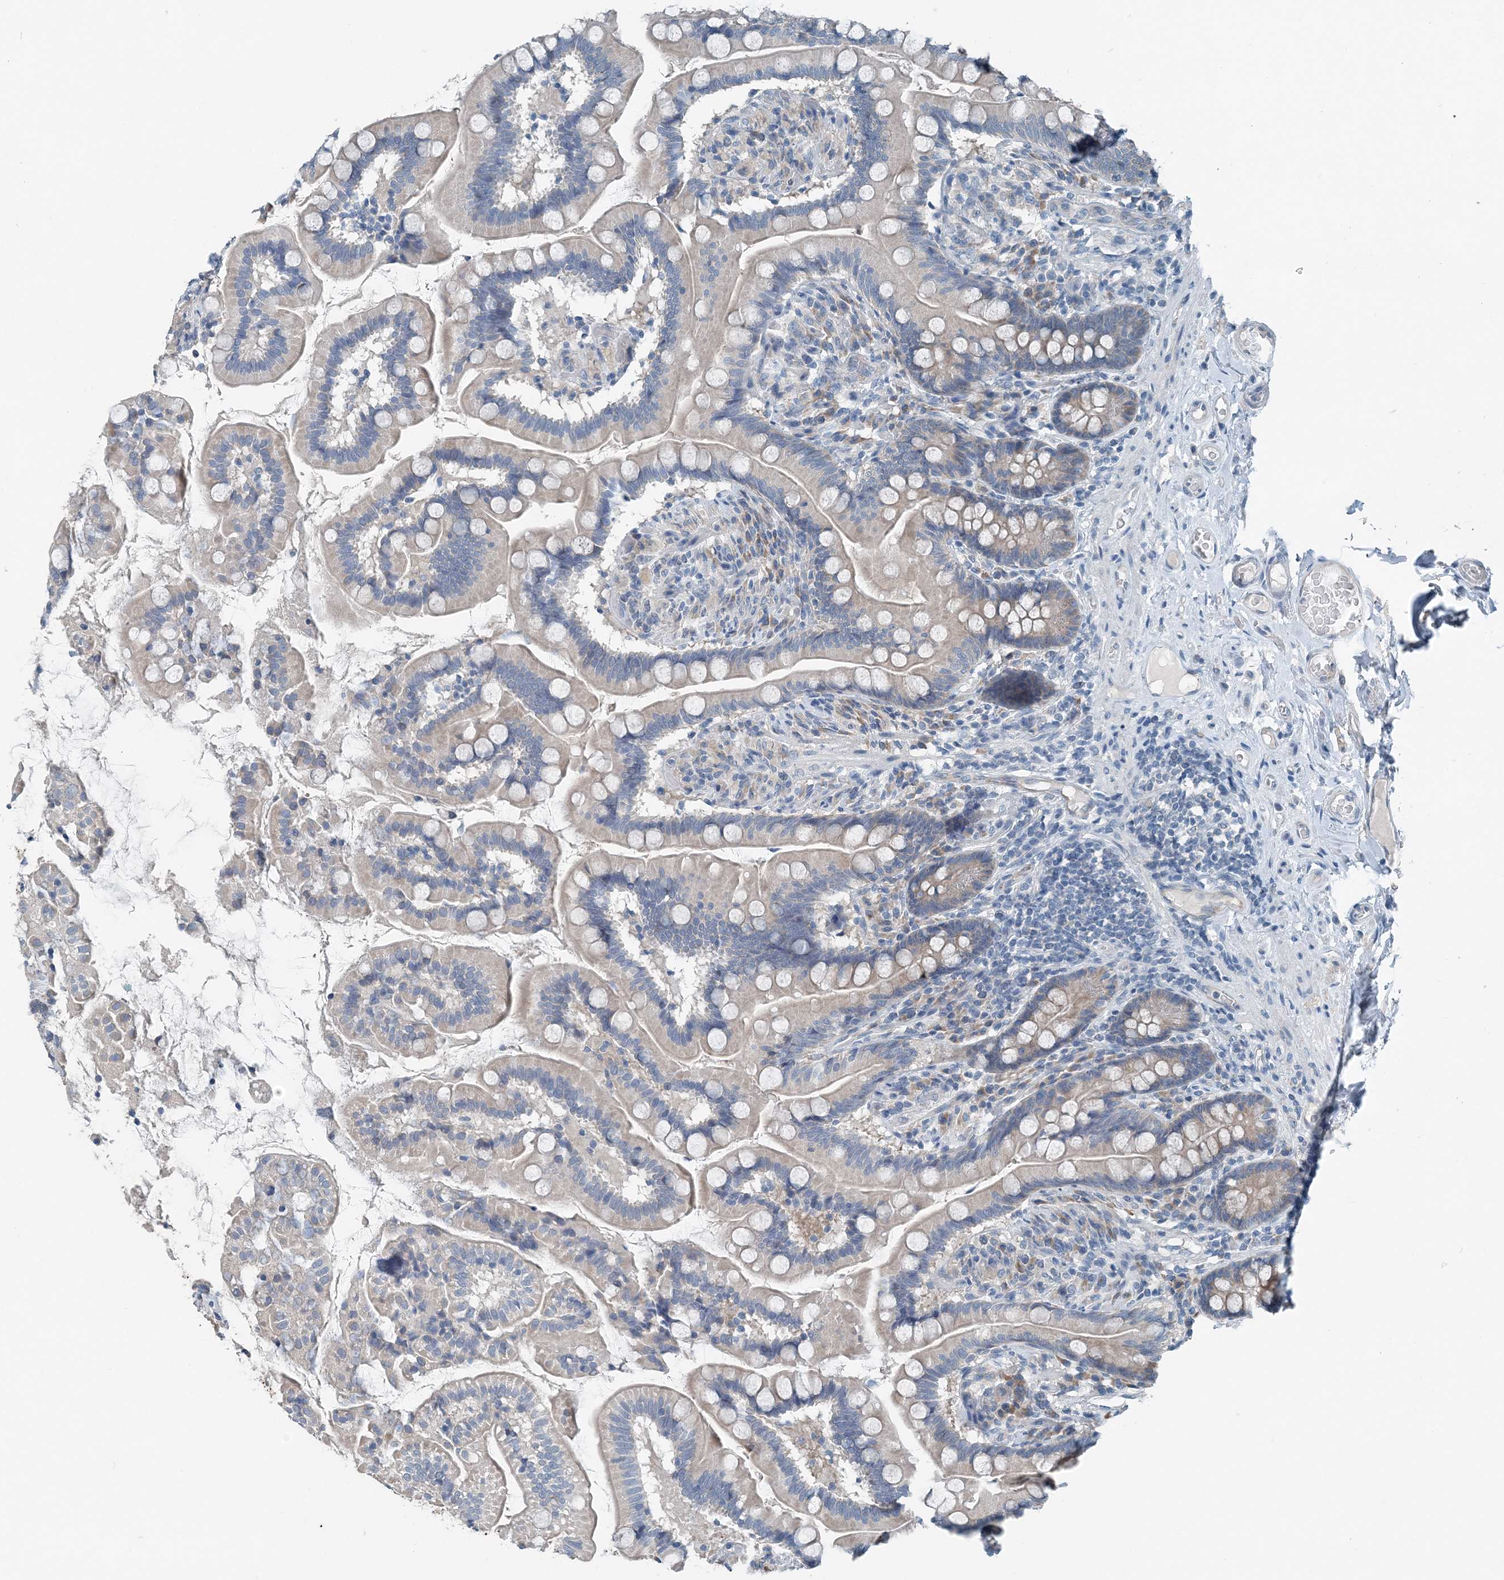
{"staining": {"intensity": "weak", "quantity": "<25%", "location": "cytoplasmic/membranous"}, "tissue": "small intestine", "cell_type": "Glandular cells", "image_type": "normal", "snomed": [{"axis": "morphology", "description": "Normal tissue, NOS"}, {"axis": "topography", "description": "Small intestine"}], "caption": "Immunohistochemistry (IHC) micrograph of unremarkable human small intestine stained for a protein (brown), which displays no staining in glandular cells.", "gene": "EEF1A2", "patient": {"sex": "female", "age": 64}}